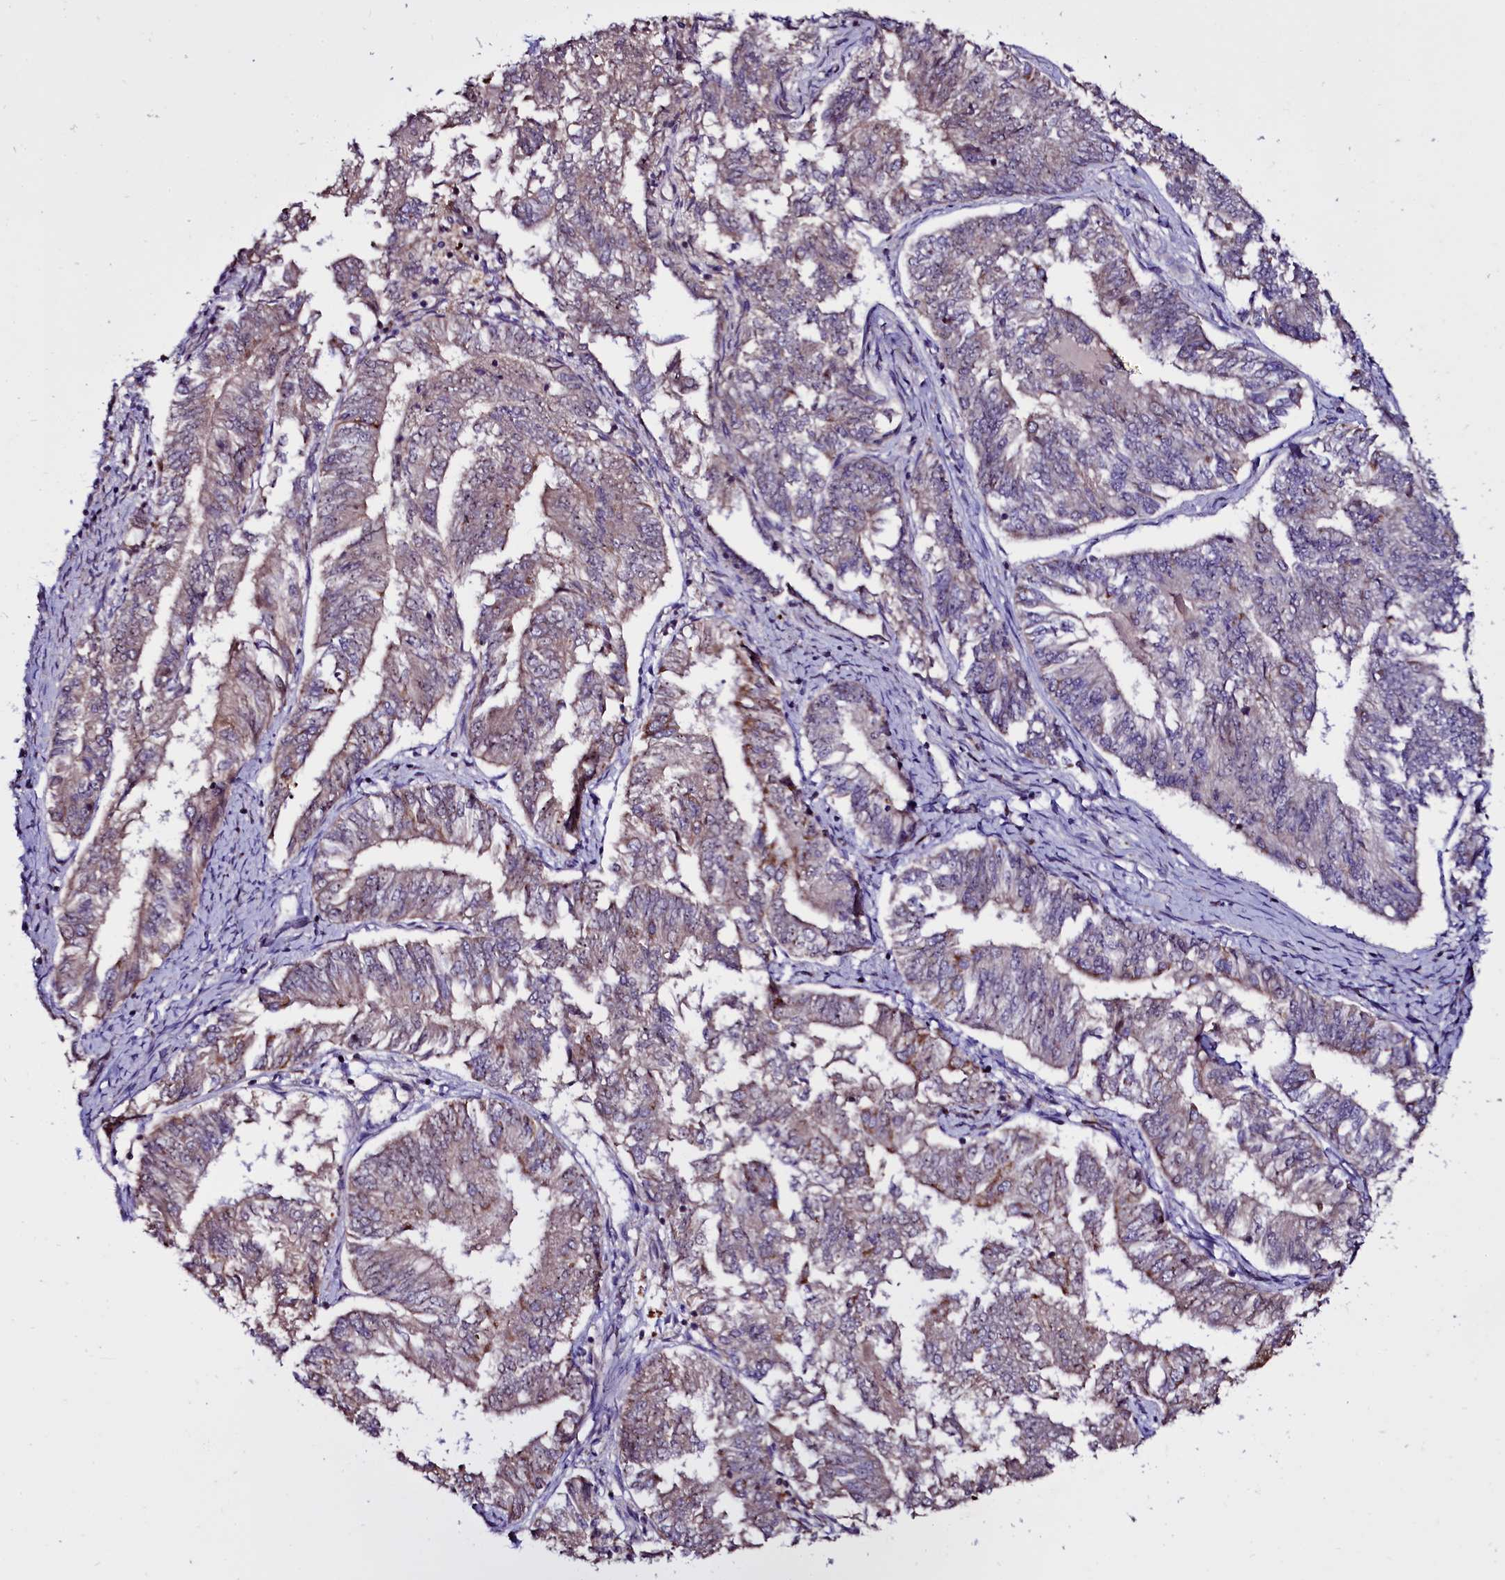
{"staining": {"intensity": "negative", "quantity": "none", "location": "none"}, "tissue": "endometrial cancer", "cell_type": "Tumor cells", "image_type": "cancer", "snomed": [{"axis": "morphology", "description": "Adenocarcinoma, NOS"}, {"axis": "topography", "description": "Endometrium"}], "caption": "A high-resolution histopathology image shows IHC staining of endometrial adenocarcinoma, which demonstrates no significant staining in tumor cells. The staining was performed using DAB to visualize the protein expression in brown, while the nuclei were stained in blue with hematoxylin (Magnification: 20x).", "gene": "NAA80", "patient": {"sex": "female", "age": 58}}